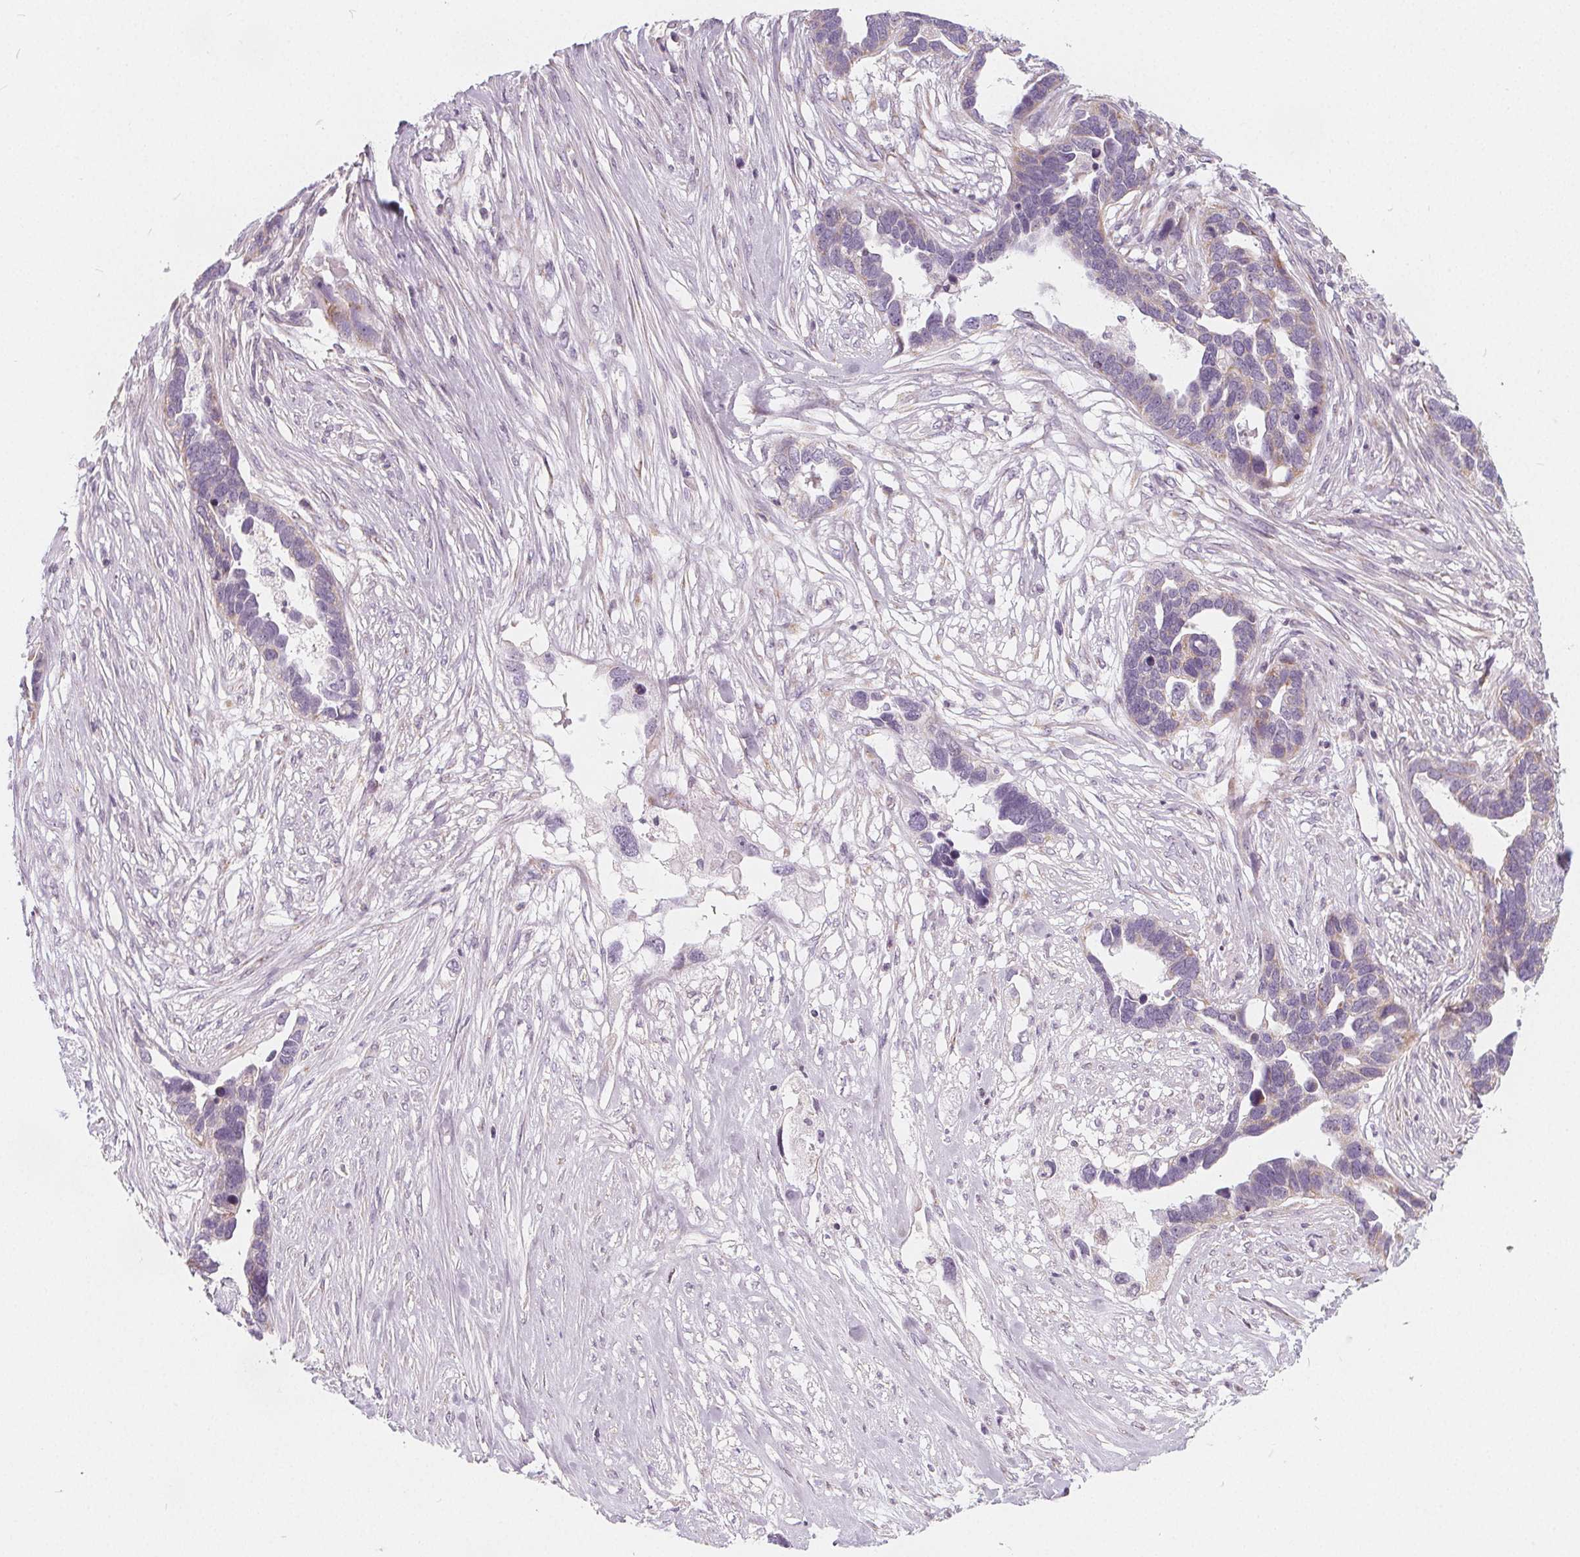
{"staining": {"intensity": "negative", "quantity": "none", "location": "none"}, "tissue": "ovarian cancer", "cell_type": "Tumor cells", "image_type": "cancer", "snomed": [{"axis": "morphology", "description": "Cystadenocarcinoma, serous, NOS"}, {"axis": "topography", "description": "Ovary"}], "caption": "Human ovarian cancer (serous cystadenocarcinoma) stained for a protein using immunohistochemistry reveals no staining in tumor cells.", "gene": "NUP210L", "patient": {"sex": "female", "age": 54}}